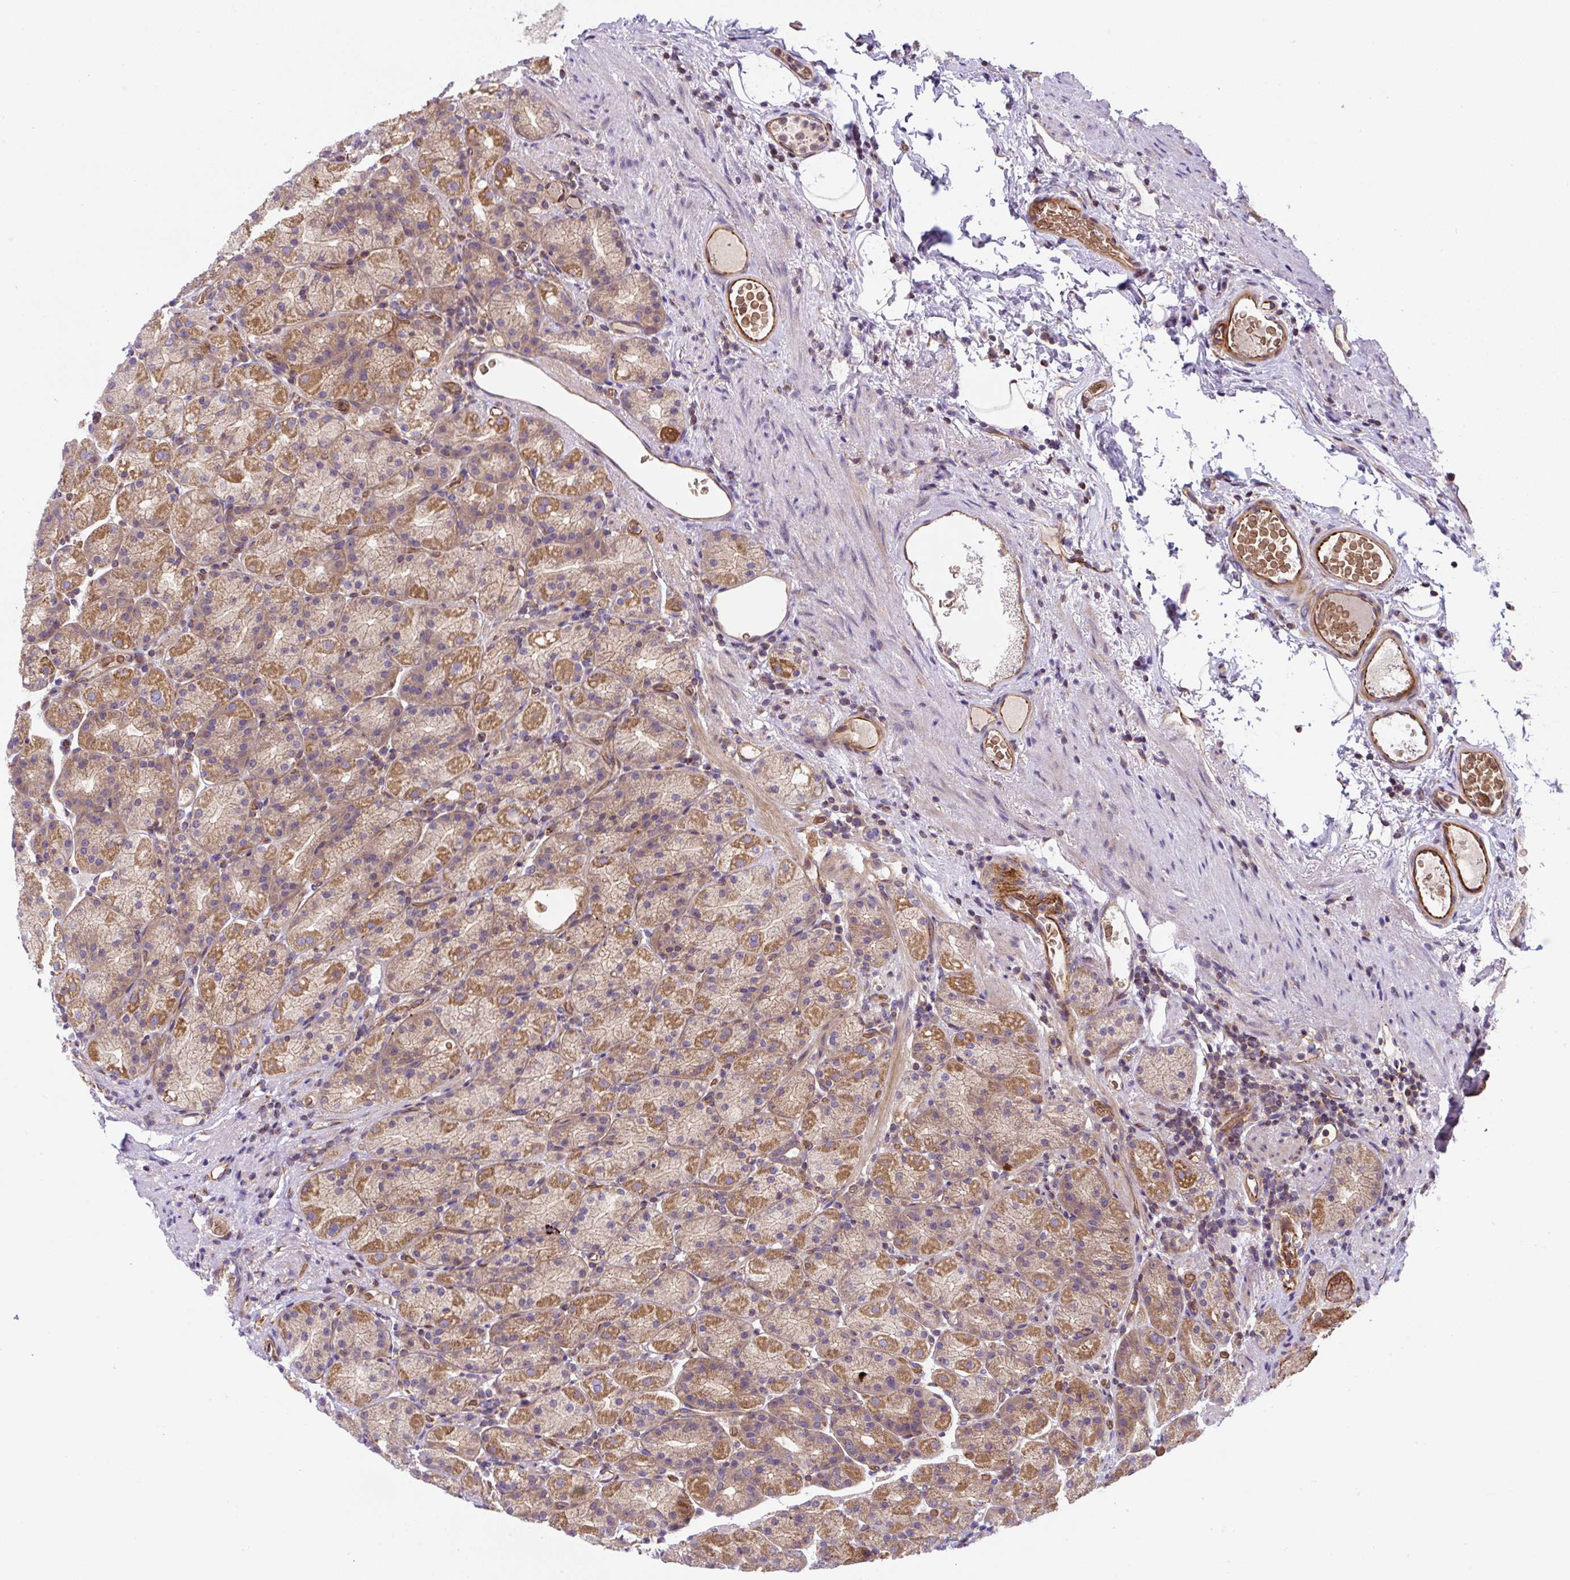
{"staining": {"intensity": "moderate", "quantity": ">75%", "location": "cytoplasmic/membranous"}, "tissue": "stomach", "cell_type": "Glandular cells", "image_type": "normal", "snomed": [{"axis": "morphology", "description": "Normal tissue, NOS"}, {"axis": "topography", "description": "Stomach, upper"}, {"axis": "topography", "description": "Stomach"}], "caption": "Stomach stained with a brown dye exhibits moderate cytoplasmic/membranous positive expression in about >75% of glandular cells.", "gene": "APOBEC3D", "patient": {"sex": "male", "age": 68}}